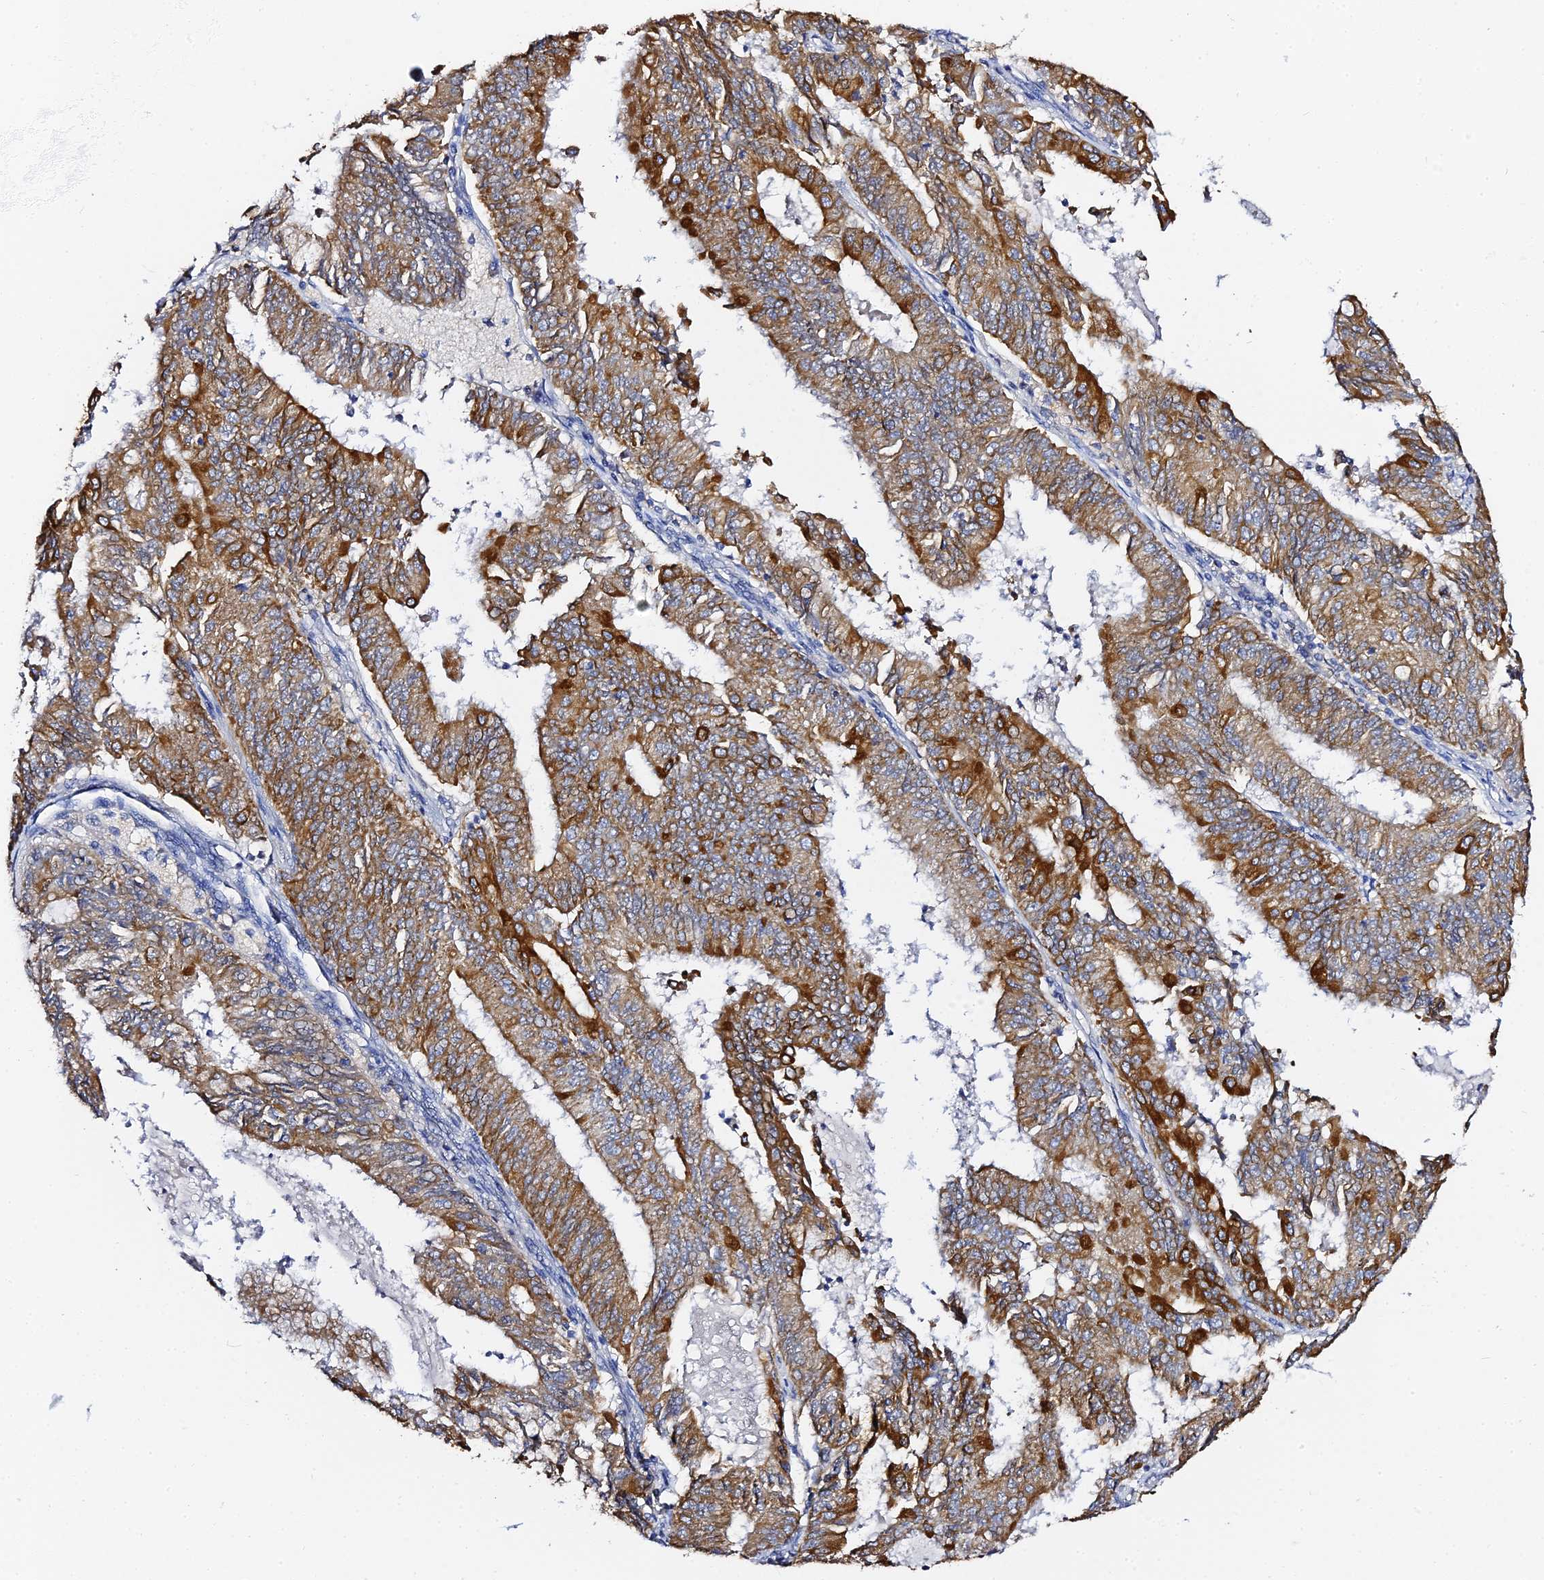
{"staining": {"intensity": "strong", "quantity": ">75%", "location": "cytoplasmic/membranous"}, "tissue": "endometrial cancer", "cell_type": "Tumor cells", "image_type": "cancer", "snomed": [{"axis": "morphology", "description": "Adenocarcinoma, NOS"}, {"axis": "topography", "description": "Endometrium"}], "caption": "Protein analysis of endometrial cancer tissue displays strong cytoplasmic/membranous expression in about >75% of tumor cells. The staining was performed using DAB, with brown indicating positive protein expression. Nuclei are stained blue with hematoxylin.", "gene": "ZXDA", "patient": {"sex": "female", "age": 57}}